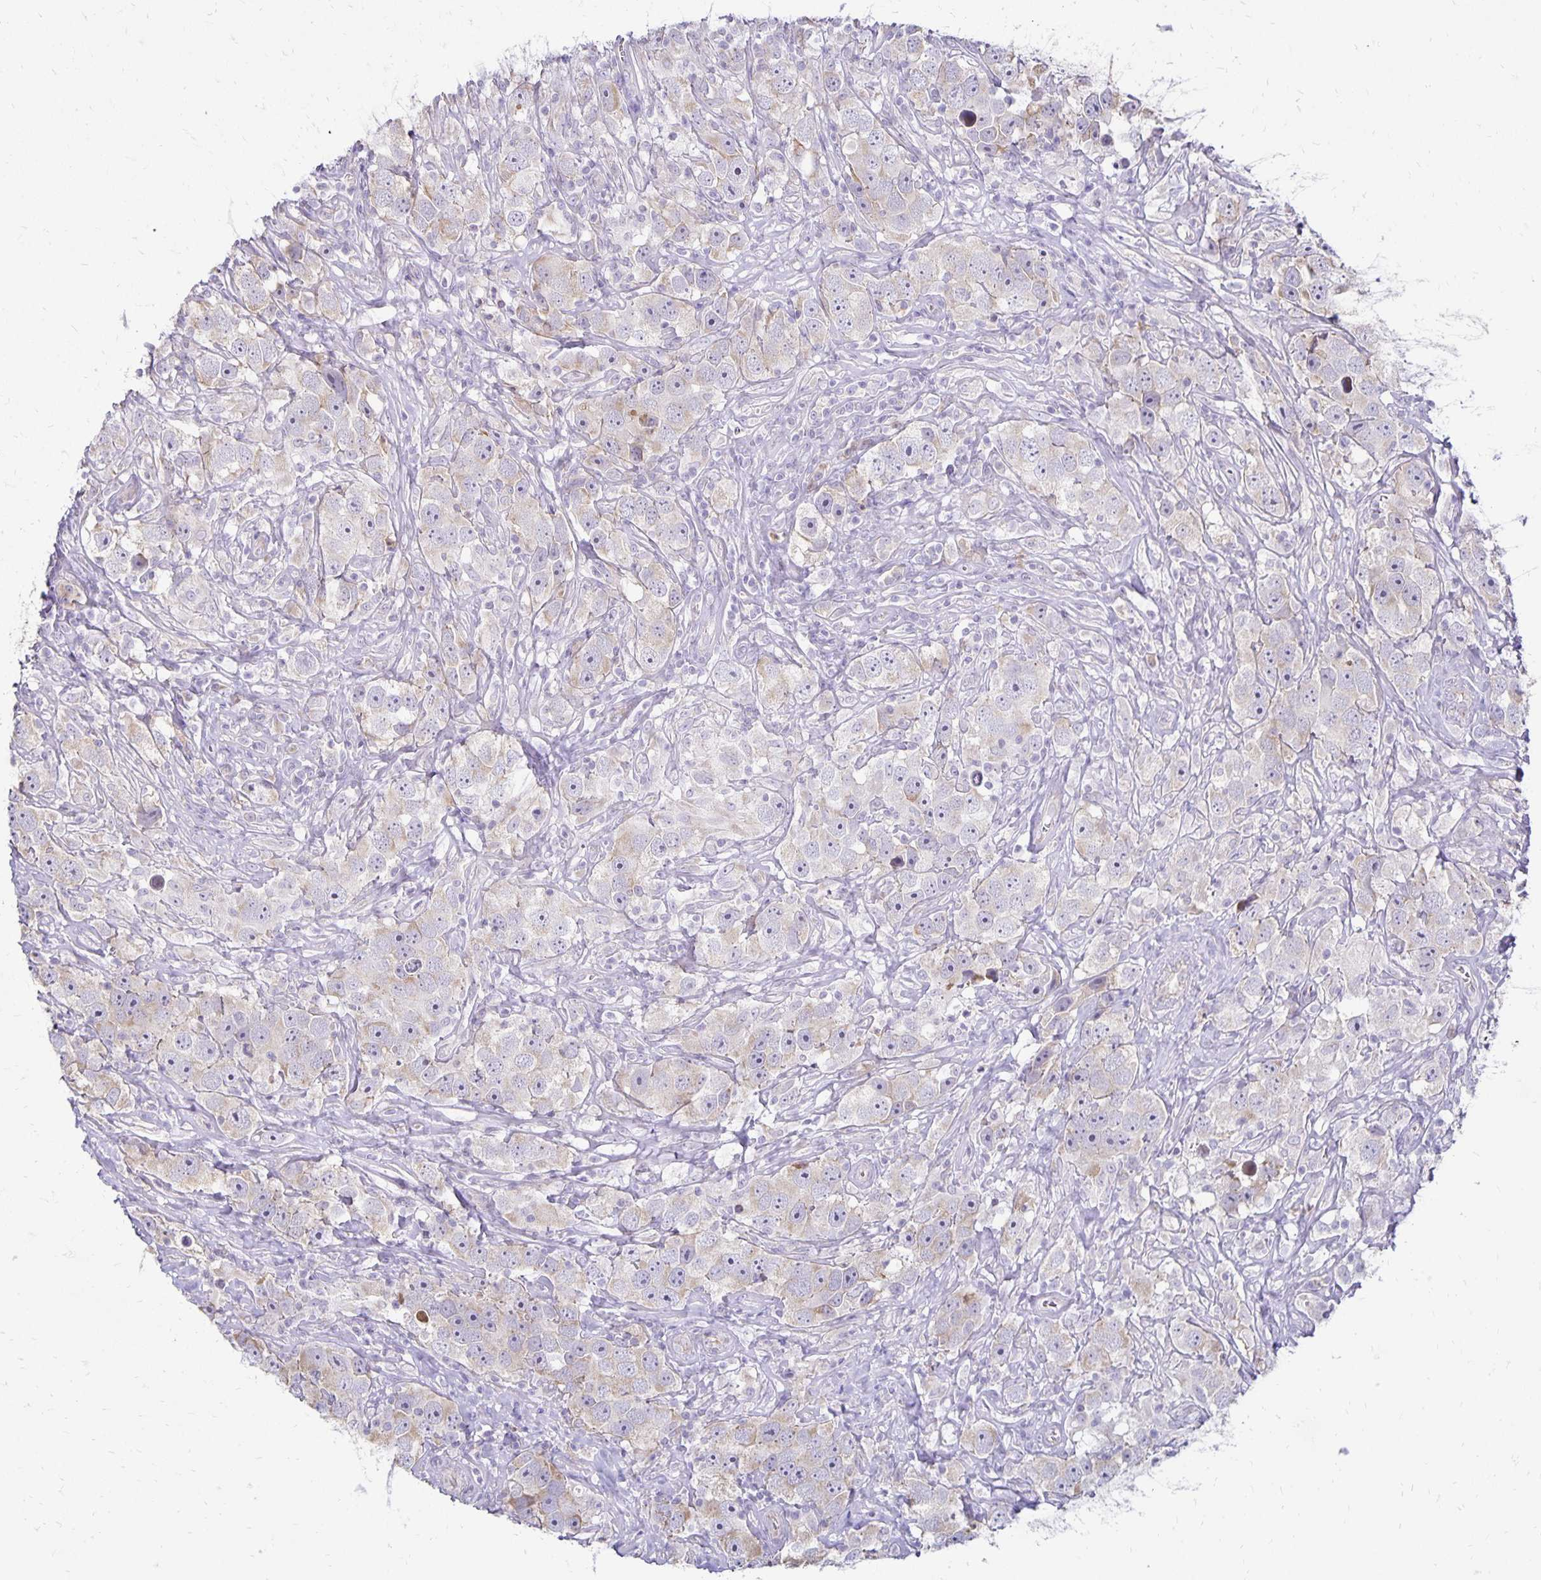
{"staining": {"intensity": "negative", "quantity": "none", "location": "none"}, "tissue": "testis cancer", "cell_type": "Tumor cells", "image_type": "cancer", "snomed": [{"axis": "morphology", "description": "Seminoma, NOS"}, {"axis": "topography", "description": "Testis"}], "caption": "A high-resolution image shows immunohistochemistry (IHC) staining of testis seminoma, which reveals no significant positivity in tumor cells. The staining was performed using DAB (3,3'-diaminobenzidine) to visualize the protein expression in brown, while the nuclei were stained in blue with hematoxylin (Magnification: 20x).", "gene": "FN3K", "patient": {"sex": "male", "age": 49}}